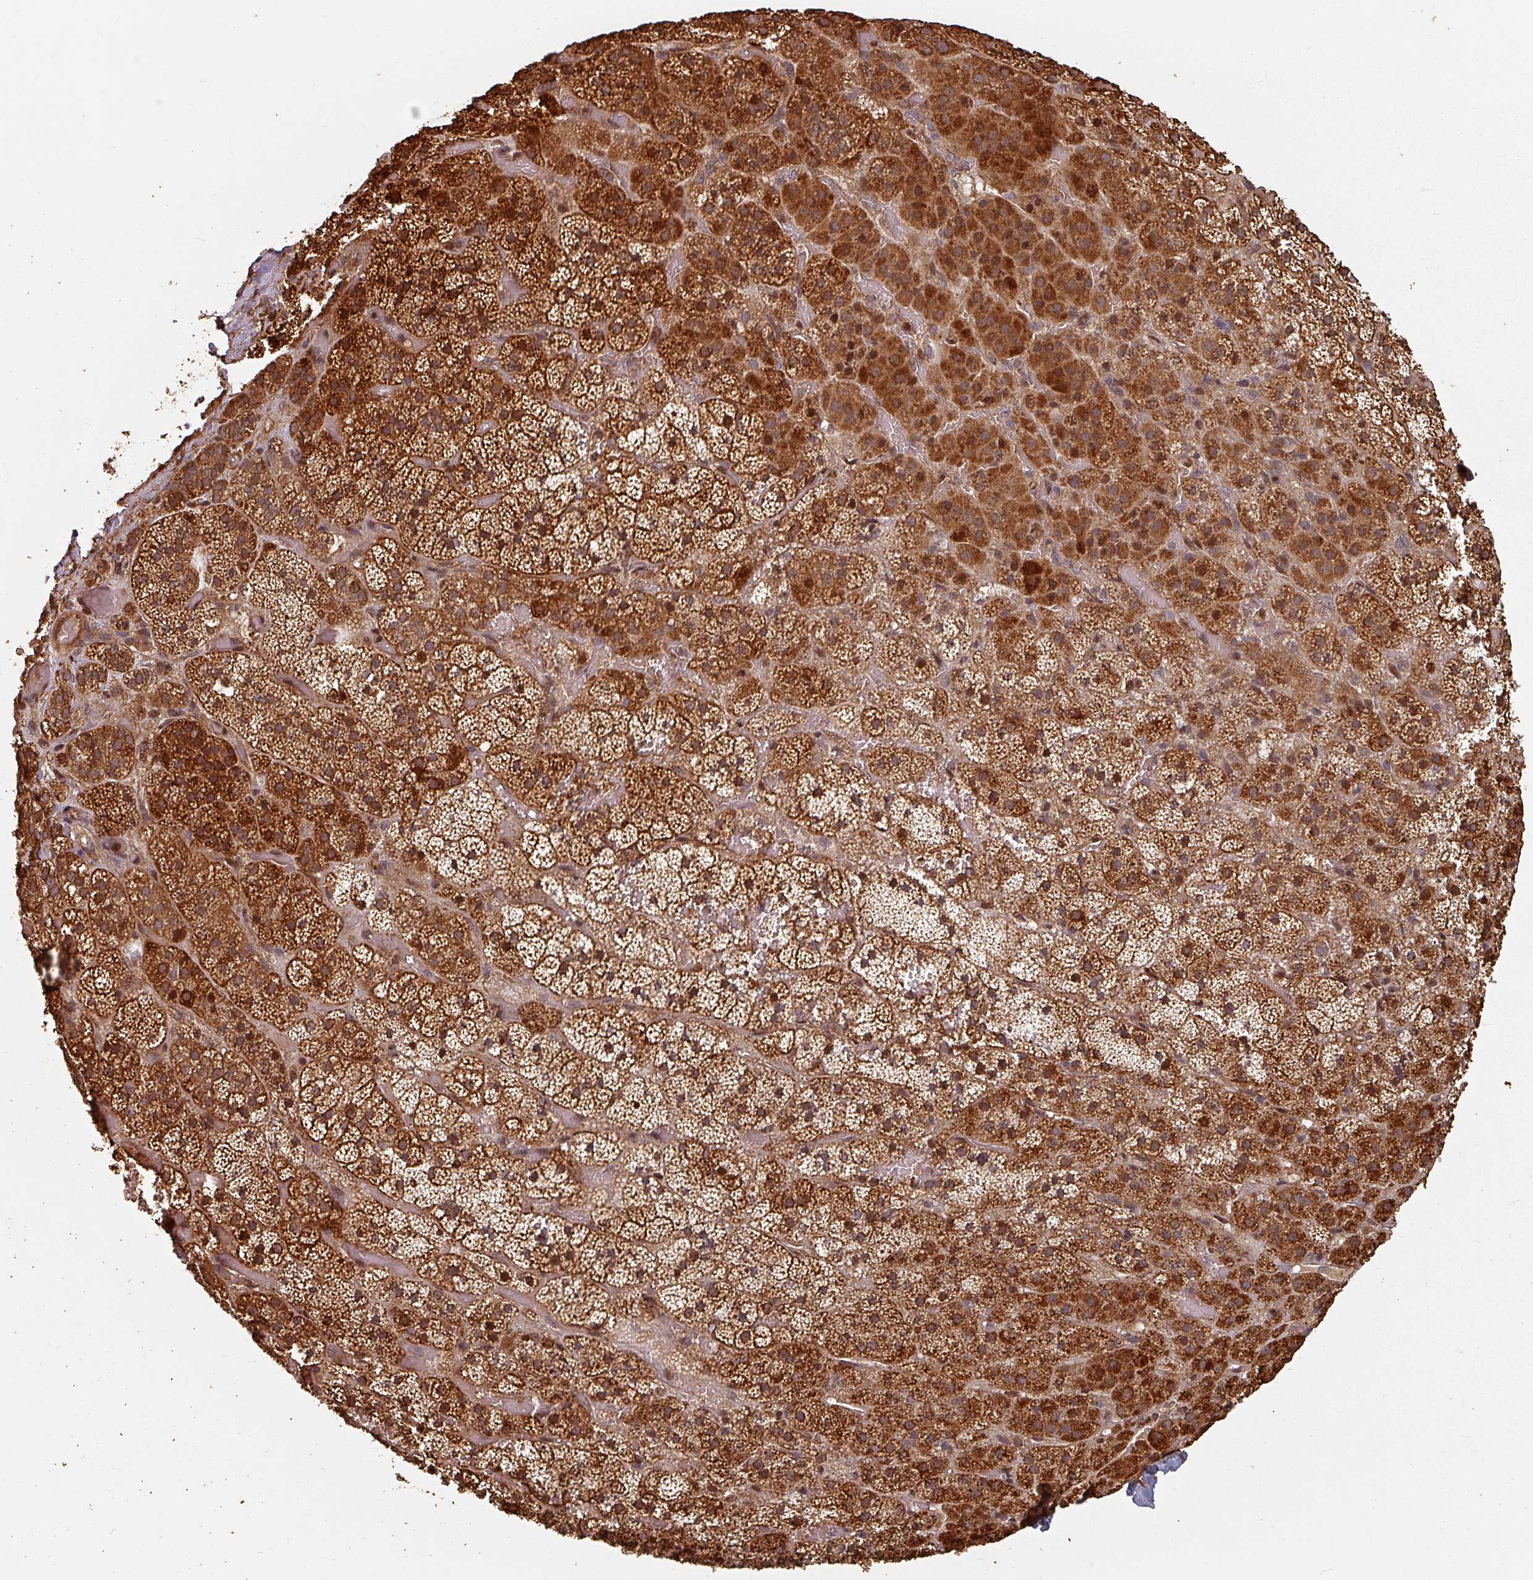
{"staining": {"intensity": "strong", "quantity": ">75%", "location": "cytoplasmic/membranous,nuclear"}, "tissue": "adrenal gland", "cell_type": "Glandular cells", "image_type": "normal", "snomed": [{"axis": "morphology", "description": "Normal tissue, NOS"}, {"axis": "topography", "description": "Adrenal gland"}], "caption": "High-magnification brightfield microscopy of unremarkable adrenal gland stained with DAB (brown) and counterstained with hematoxylin (blue). glandular cells exhibit strong cytoplasmic/membranous,nuclear expression is seen in about>75% of cells.", "gene": "EID1", "patient": {"sex": "male", "age": 57}}